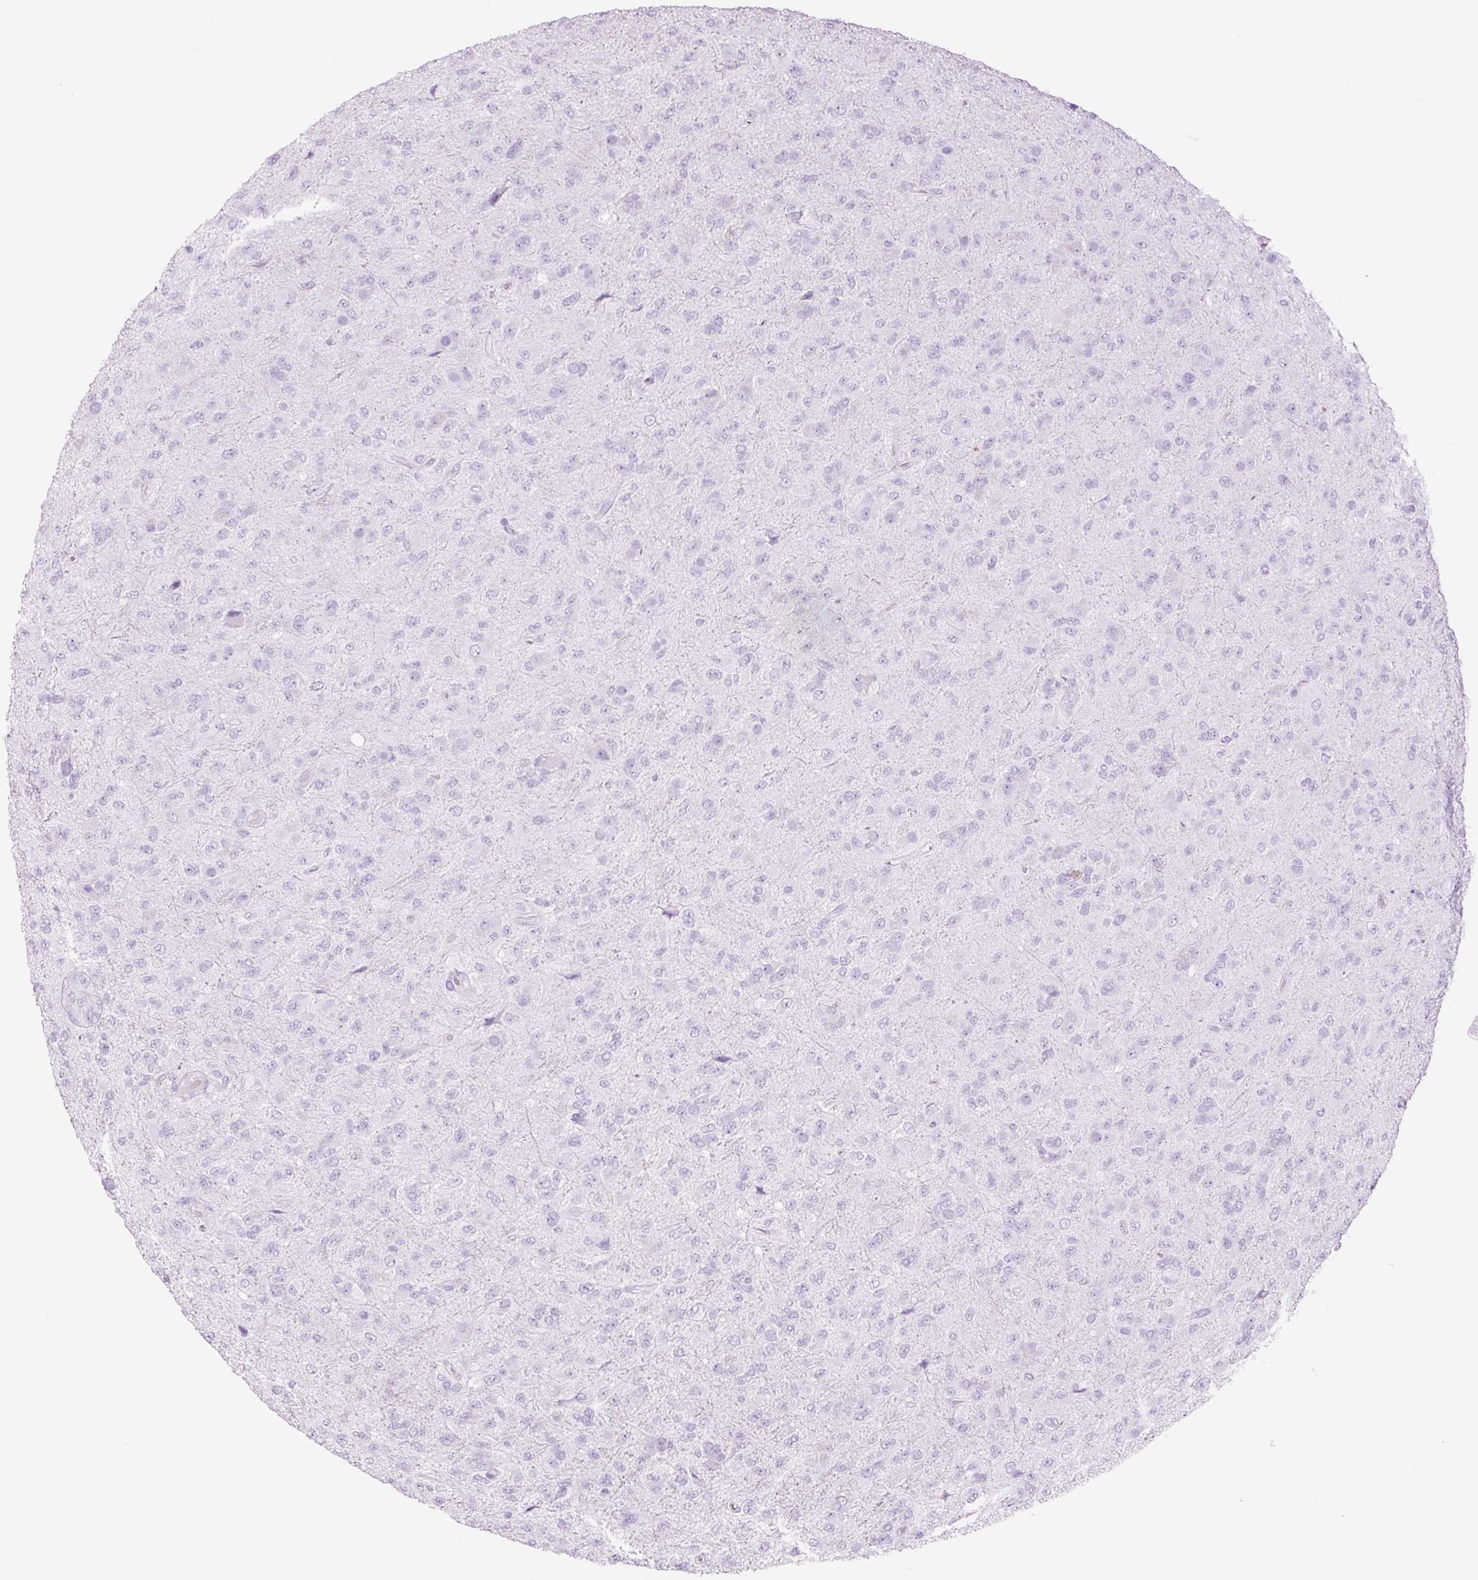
{"staining": {"intensity": "negative", "quantity": "none", "location": "none"}, "tissue": "glioma", "cell_type": "Tumor cells", "image_type": "cancer", "snomed": [{"axis": "morphology", "description": "Glioma, malignant, Low grade"}, {"axis": "topography", "description": "Brain"}], "caption": "There is no significant staining in tumor cells of low-grade glioma (malignant). (Immunohistochemistry, brightfield microscopy, high magnification).", "gene": "LYZ", "patient": {"sex": "male", "age": 65}}